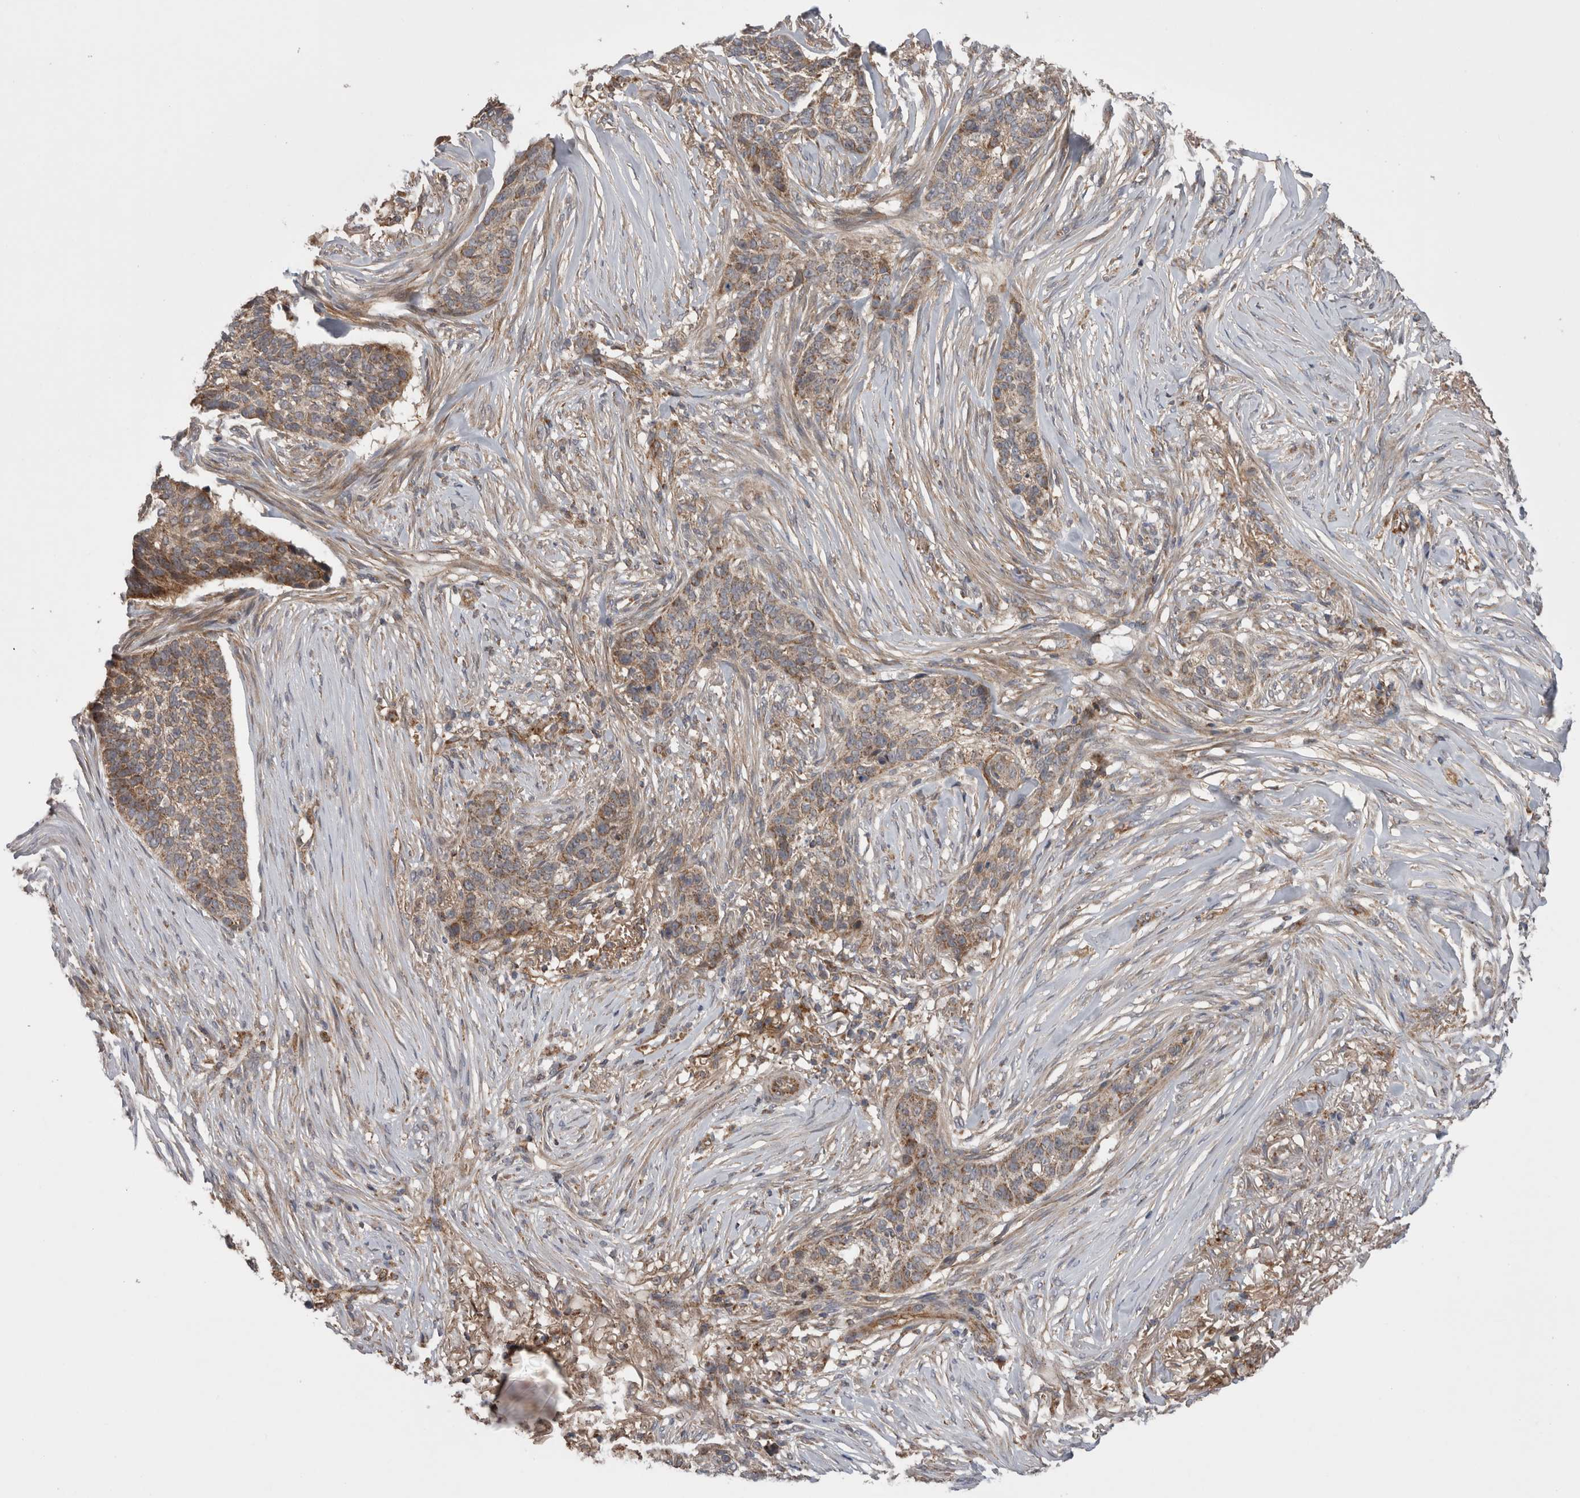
{"staining": {"intensity": "weak", "quantity": ">75%", "location": "cytoplasmic/membranous"}, "tissue": "skin cancer", "cell_type": "Tumor cells", "image_type": "cancer", "snomed": [{"axis": "morphology", "description": "Basal cell carcinoma"}, {"axis": "topography", "description": "Skin"}], "caption": "This histopathology image demonstrates immunohistochemistry staining of basal cell carcinoma (skin), with low weak cytoplasmic/membranous staining in approximately >75% of tumor cells.", "gene": "DARS2", "patient": {"sex": "male", "age": 85}}